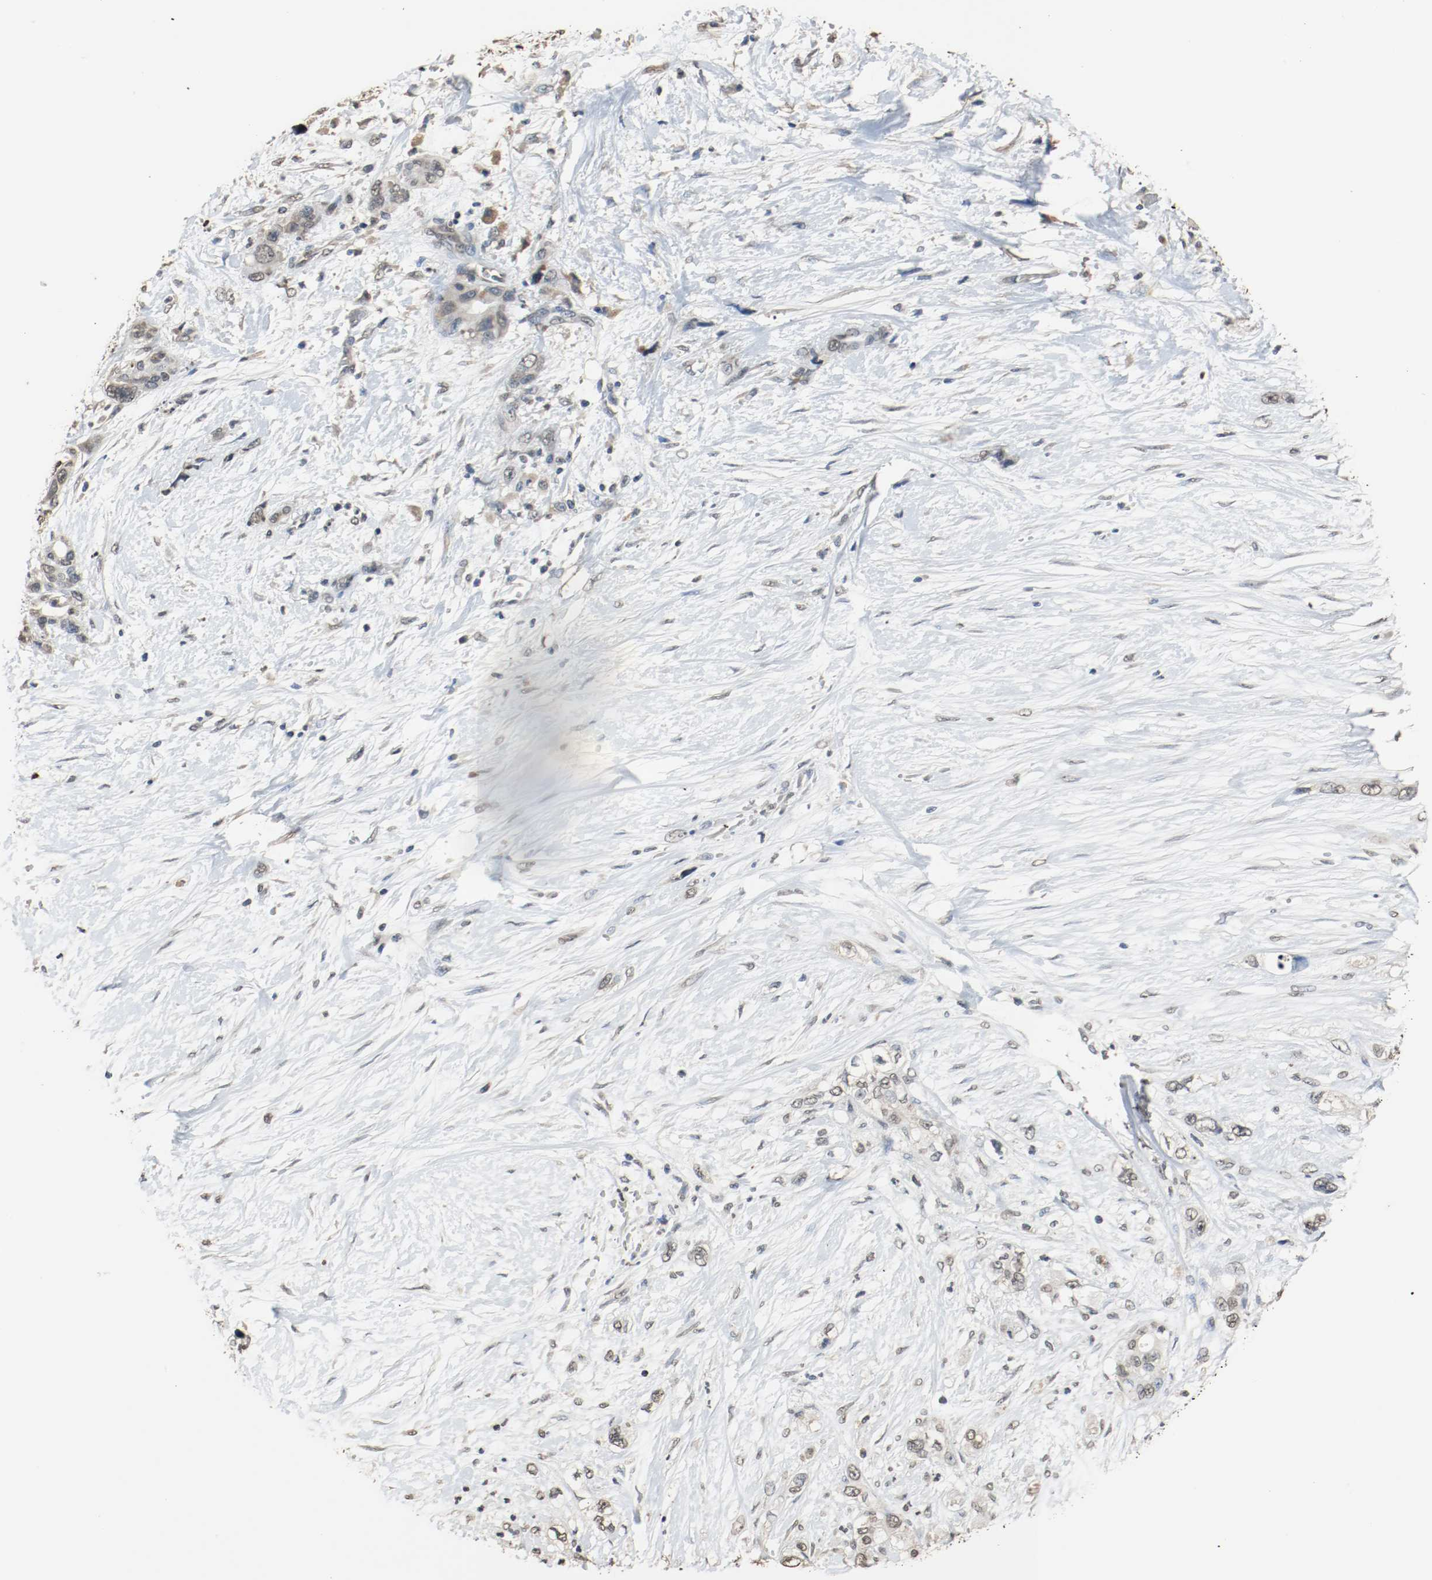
{"staining": {"intensity": "weak", "quantity": "<25%", "location": "cytoplasmic/membranous"}, "tissue": "pancreatic cancer", "cell_type": "Tumor cells", "image_type": "cancer", "snomed": [{"axis": "morphology", "description": "Adenocarcinoma, NOS"}, {"axis": "topography", "description": "Pancreas"}], "caption": "Human pancreatic cancer (adenocarcinoma) stained for a protein using IHC exhibits no expression in tumor cells.", "gene": "RTN4", "patient": {"sex": "male", "age": 46}}